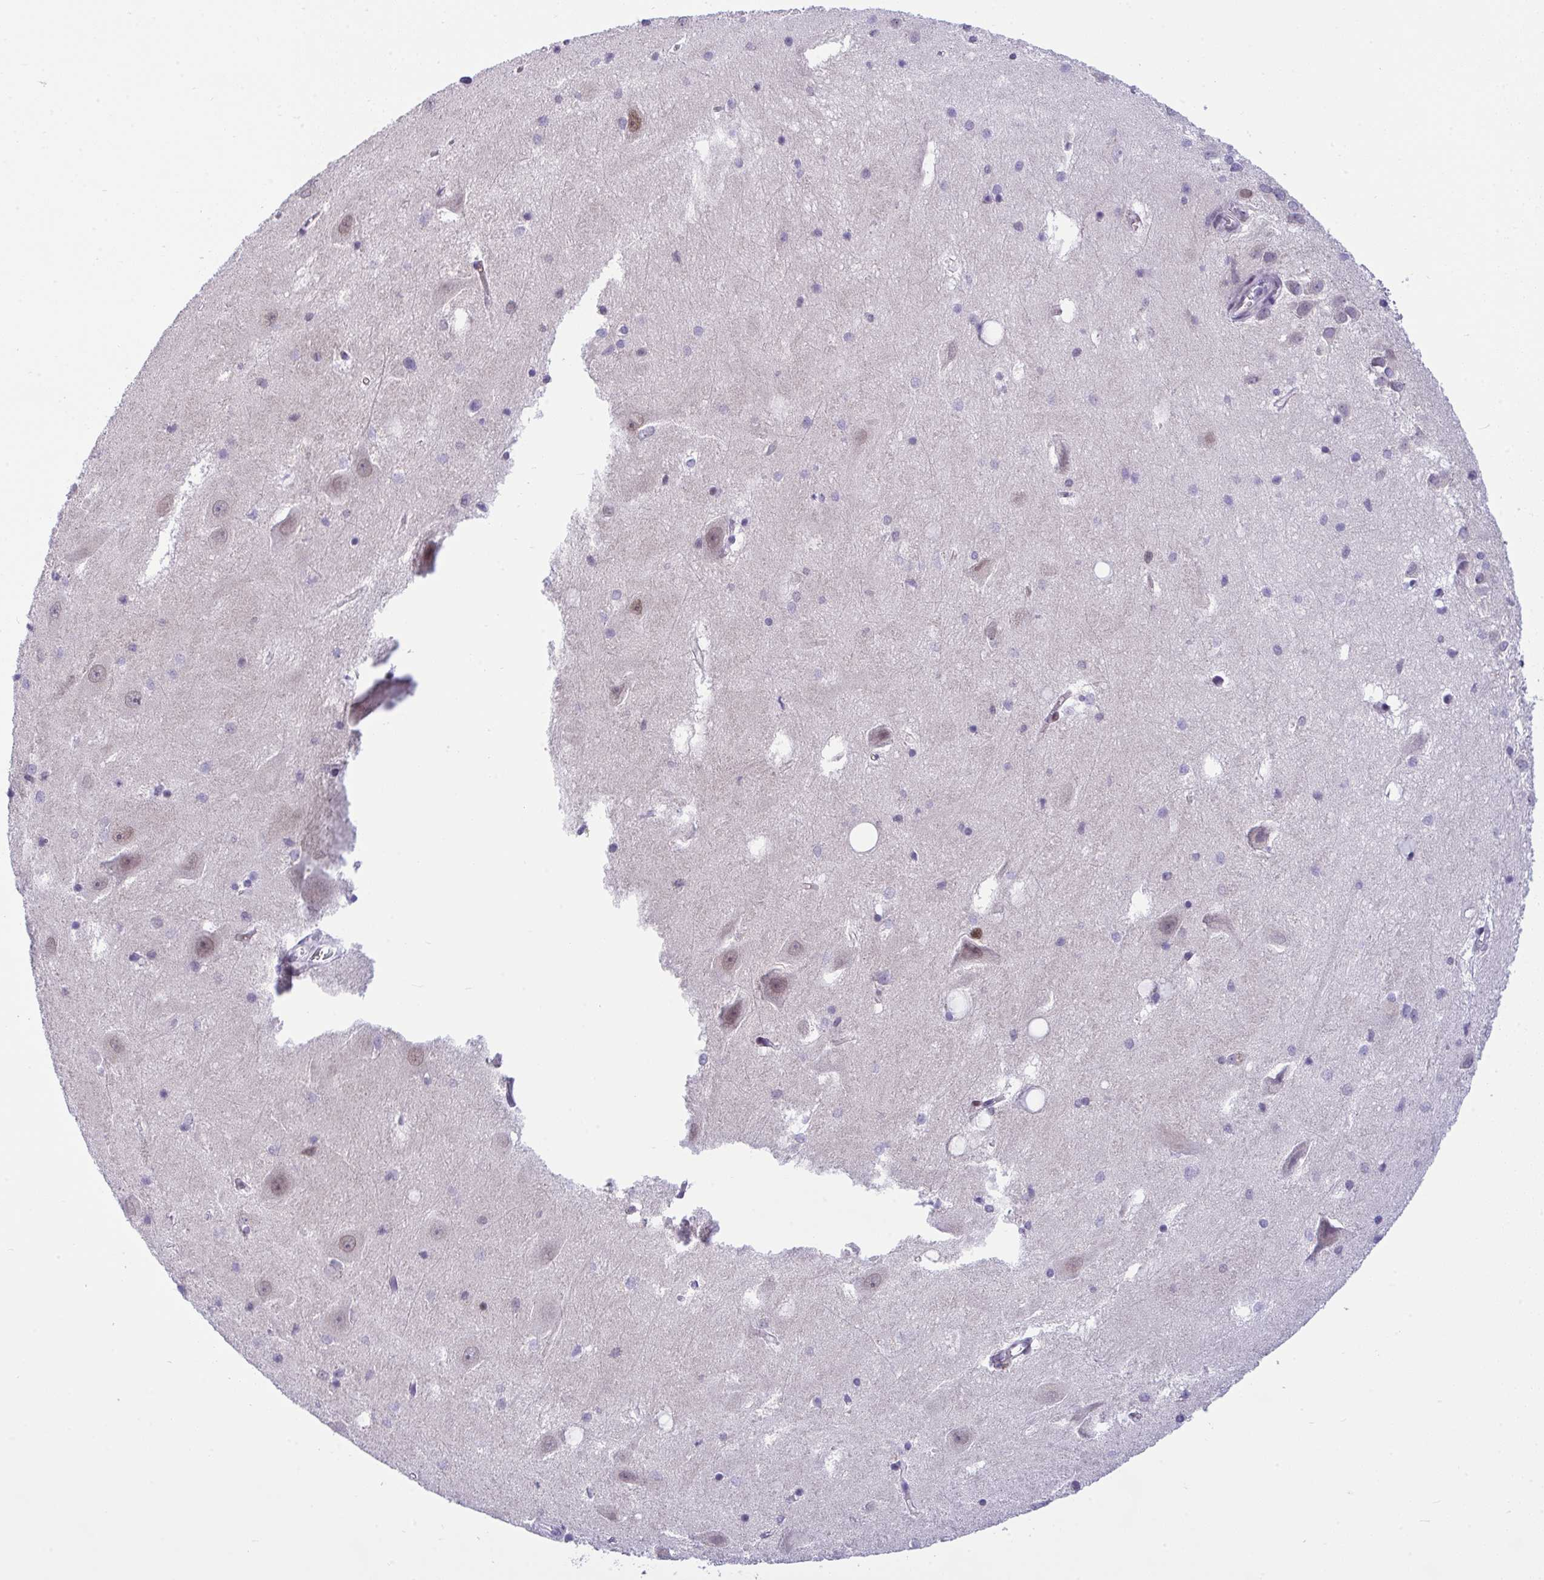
{"staining": {"intensity": "negative", "quantity": "none", "location": "none"}, "tissue": "hippocampus", "cell_type": "Glial cells", "image_type": "normal", "snomed": [{"axis": "morphology", "description": "Normal tissue, NOS"}, {"axis": "topography", "description": "Hippocampus"}], "caption": "Immunohistochemistry (IHC) micrograph of benign human hippocampus stained for a protein (brown), which demonstrates no staining in glial cells.", "gene": "ZFHX3", "patient": {"sex": "male", "age": 58}}